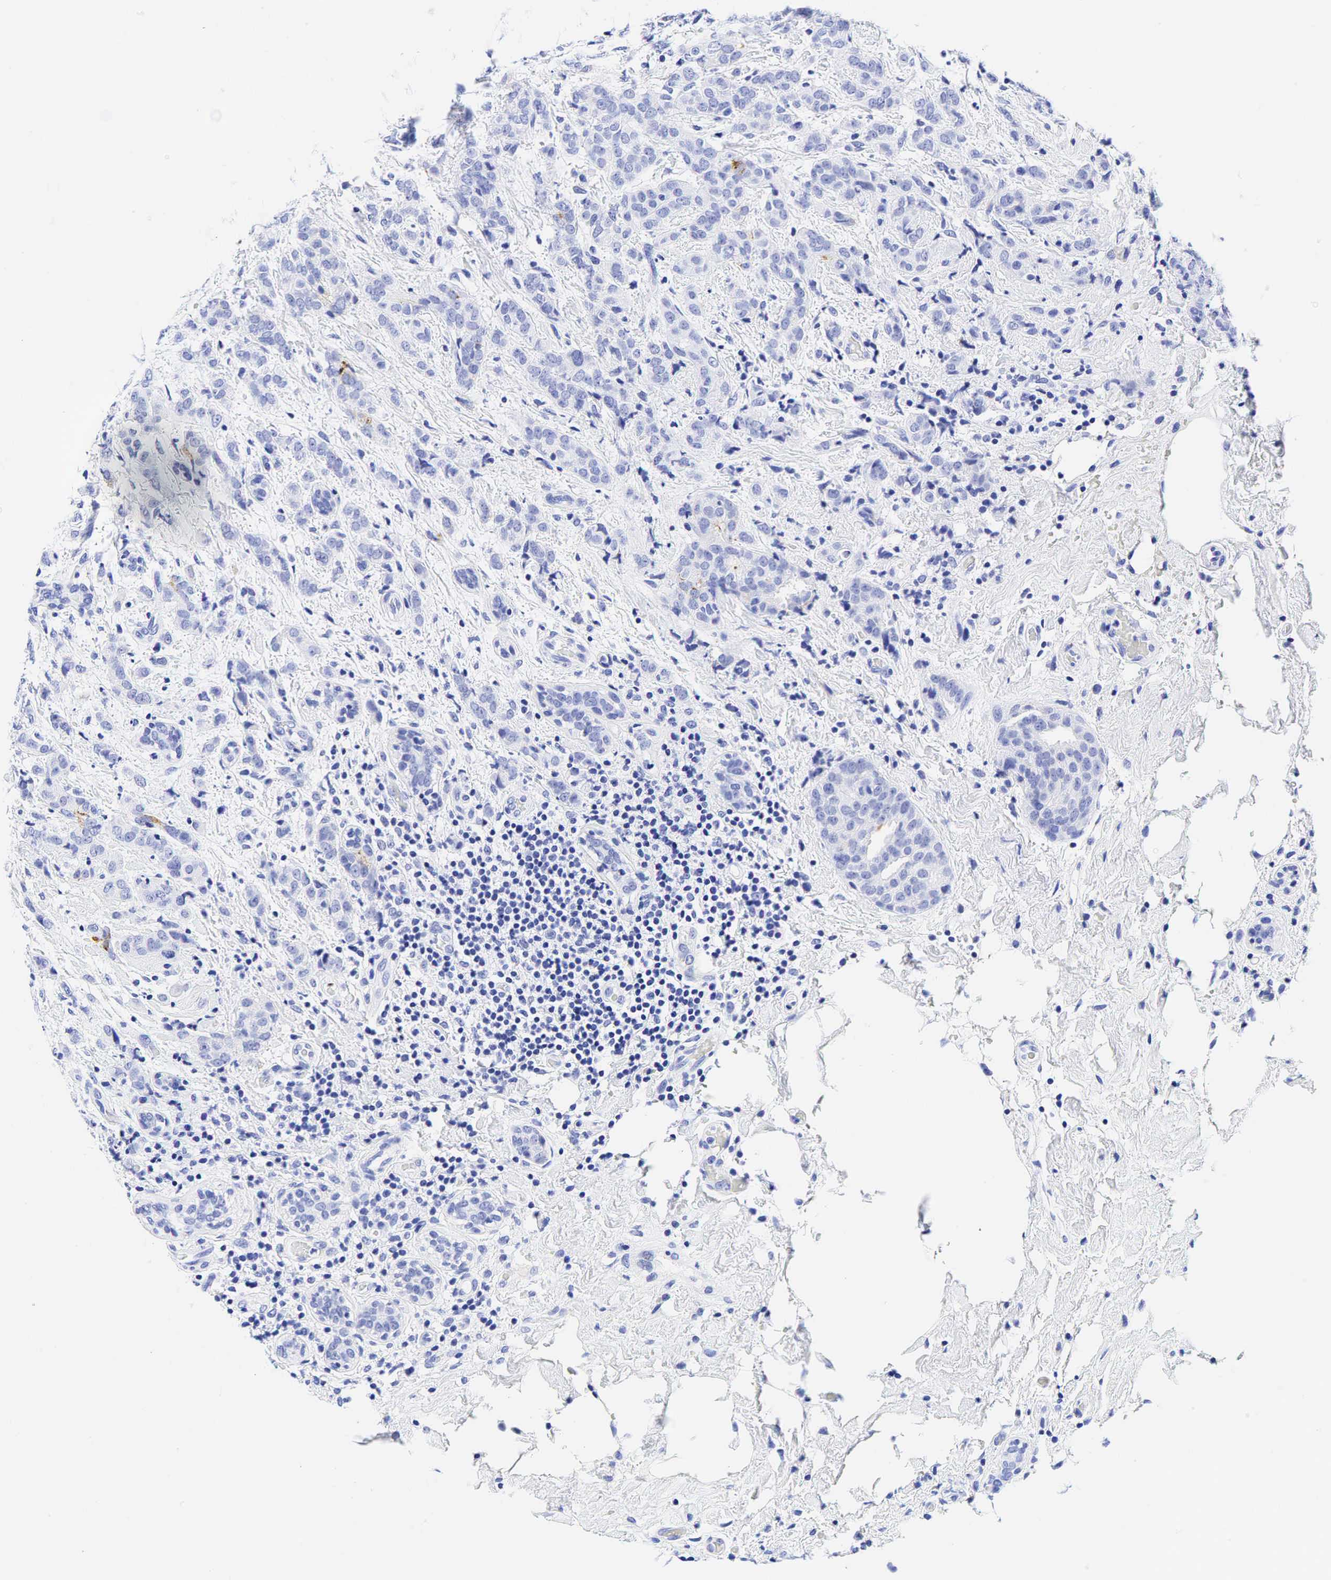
{"staining": {"intensity": "negative", "quantity": "none", "location": "none"}, "tissue": "breast cancer", "cell_type": "Tumor cells", "image_type": "cancer", "snomed": [{"axis": "morphology", "description": "Duct carcinoma"}, {"axis": "topography", "description": "Breast"}], "caption": "Immunohistochemical staining of human breast cancer shows no significant expression in tumor cells.", "gene": "CEACAM5", "patient": {"sex": "female", "age": 53}}